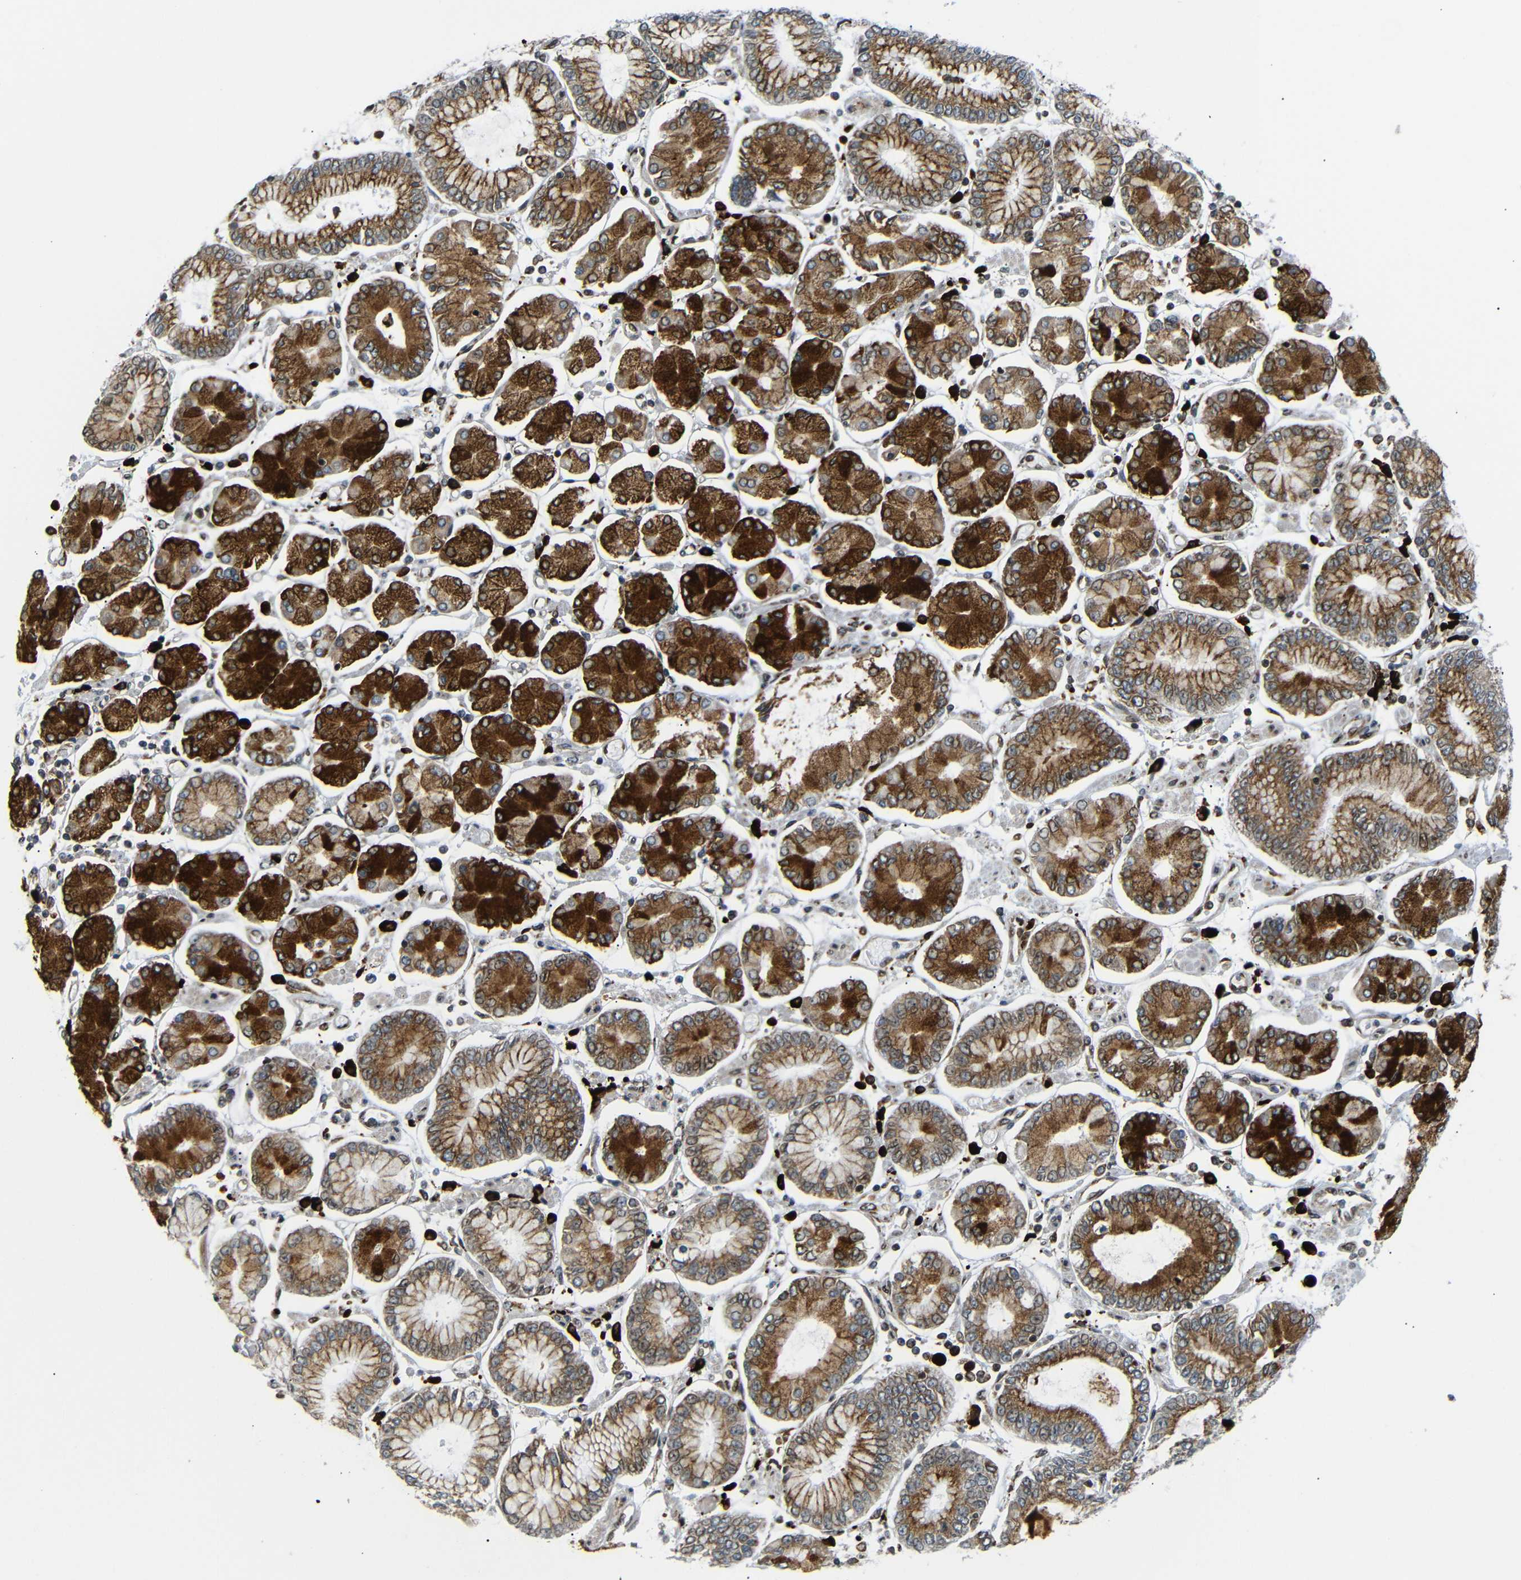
{"staining": {"intensity": "moderate", "quantity": ">75%", "location": "cytoplasmic/membranous"}, "tissue": "stomach cancer", "cell_type": "Tumor cells", "image_type": "cancer", "snomed": [{"axis": "morphology", "description": "Adenocarcinoma, NOS"}, {"axis": "topography", "description": "Stomach"}], "caption": "Protein staining of stomach cancer tissue shows moderate cytoplasmic/membranous expression in about >75% of tumor cells.", "gene": "SPCS2", "patient": {"sex": "male", "age": 76}}